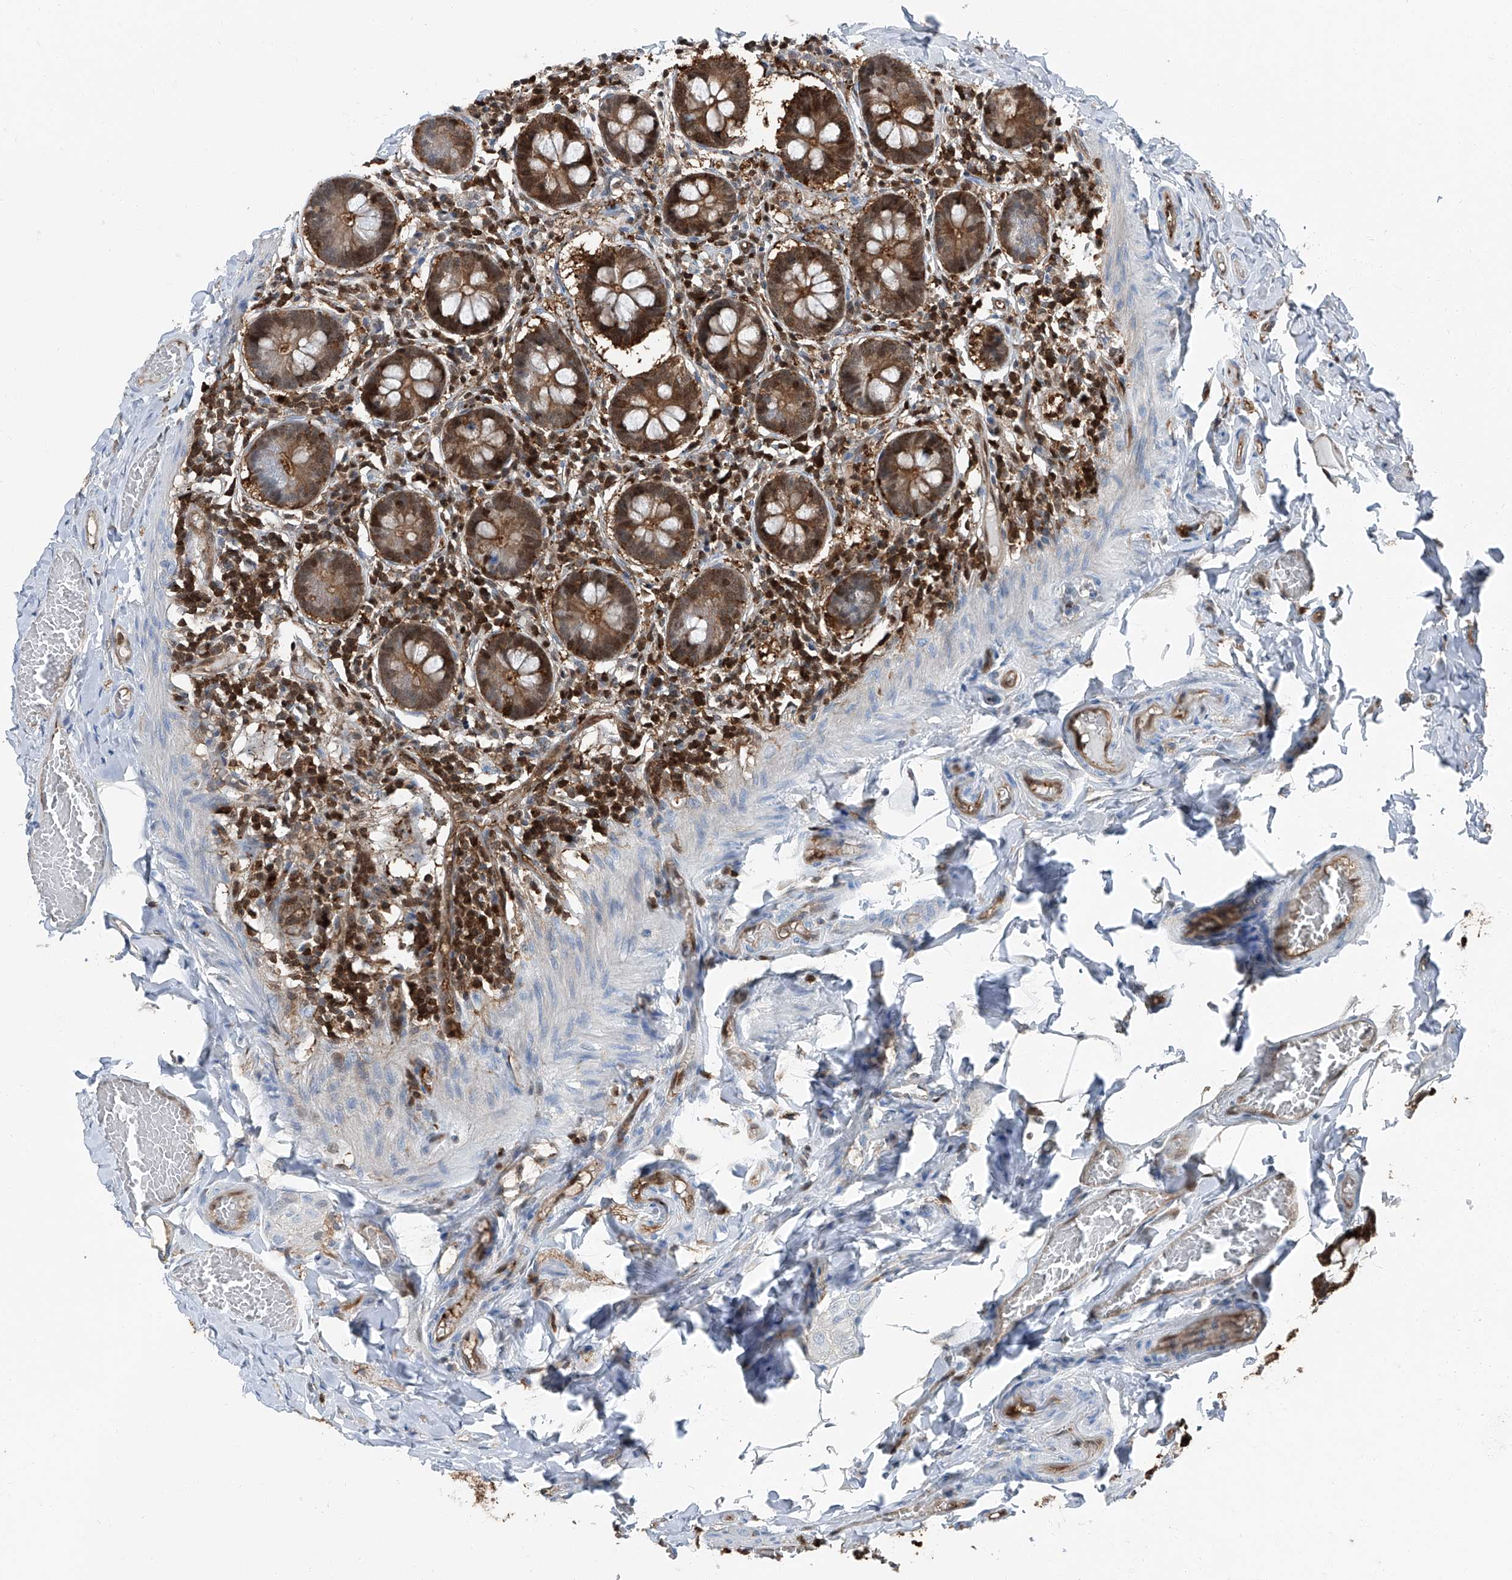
{"staining": {"intensity": "strong", "quantity": ">75%", "location": "cytoplasmic/membranous,nuclear"}, "tissue": "small intestine", "cell_type": "Glandular cells", "image_type": "normal", "snomed": [{"axis": "morphology", "description": "Normal tissue, NOS"}, {"axis": "topography", "description": "Small intestine"}], "caption": "Small intestine stained with immunohistochemistry (IHC) displays strong cytoplasmic/membranous,nuclear positivity in about >75% of glandular cells. (DAB (3,3'-diaminobenzidine) IHC with brightfield microscopy, high magnification).", "gene": "PSMB10", "patient": {"sex": "male", "age": 41}}